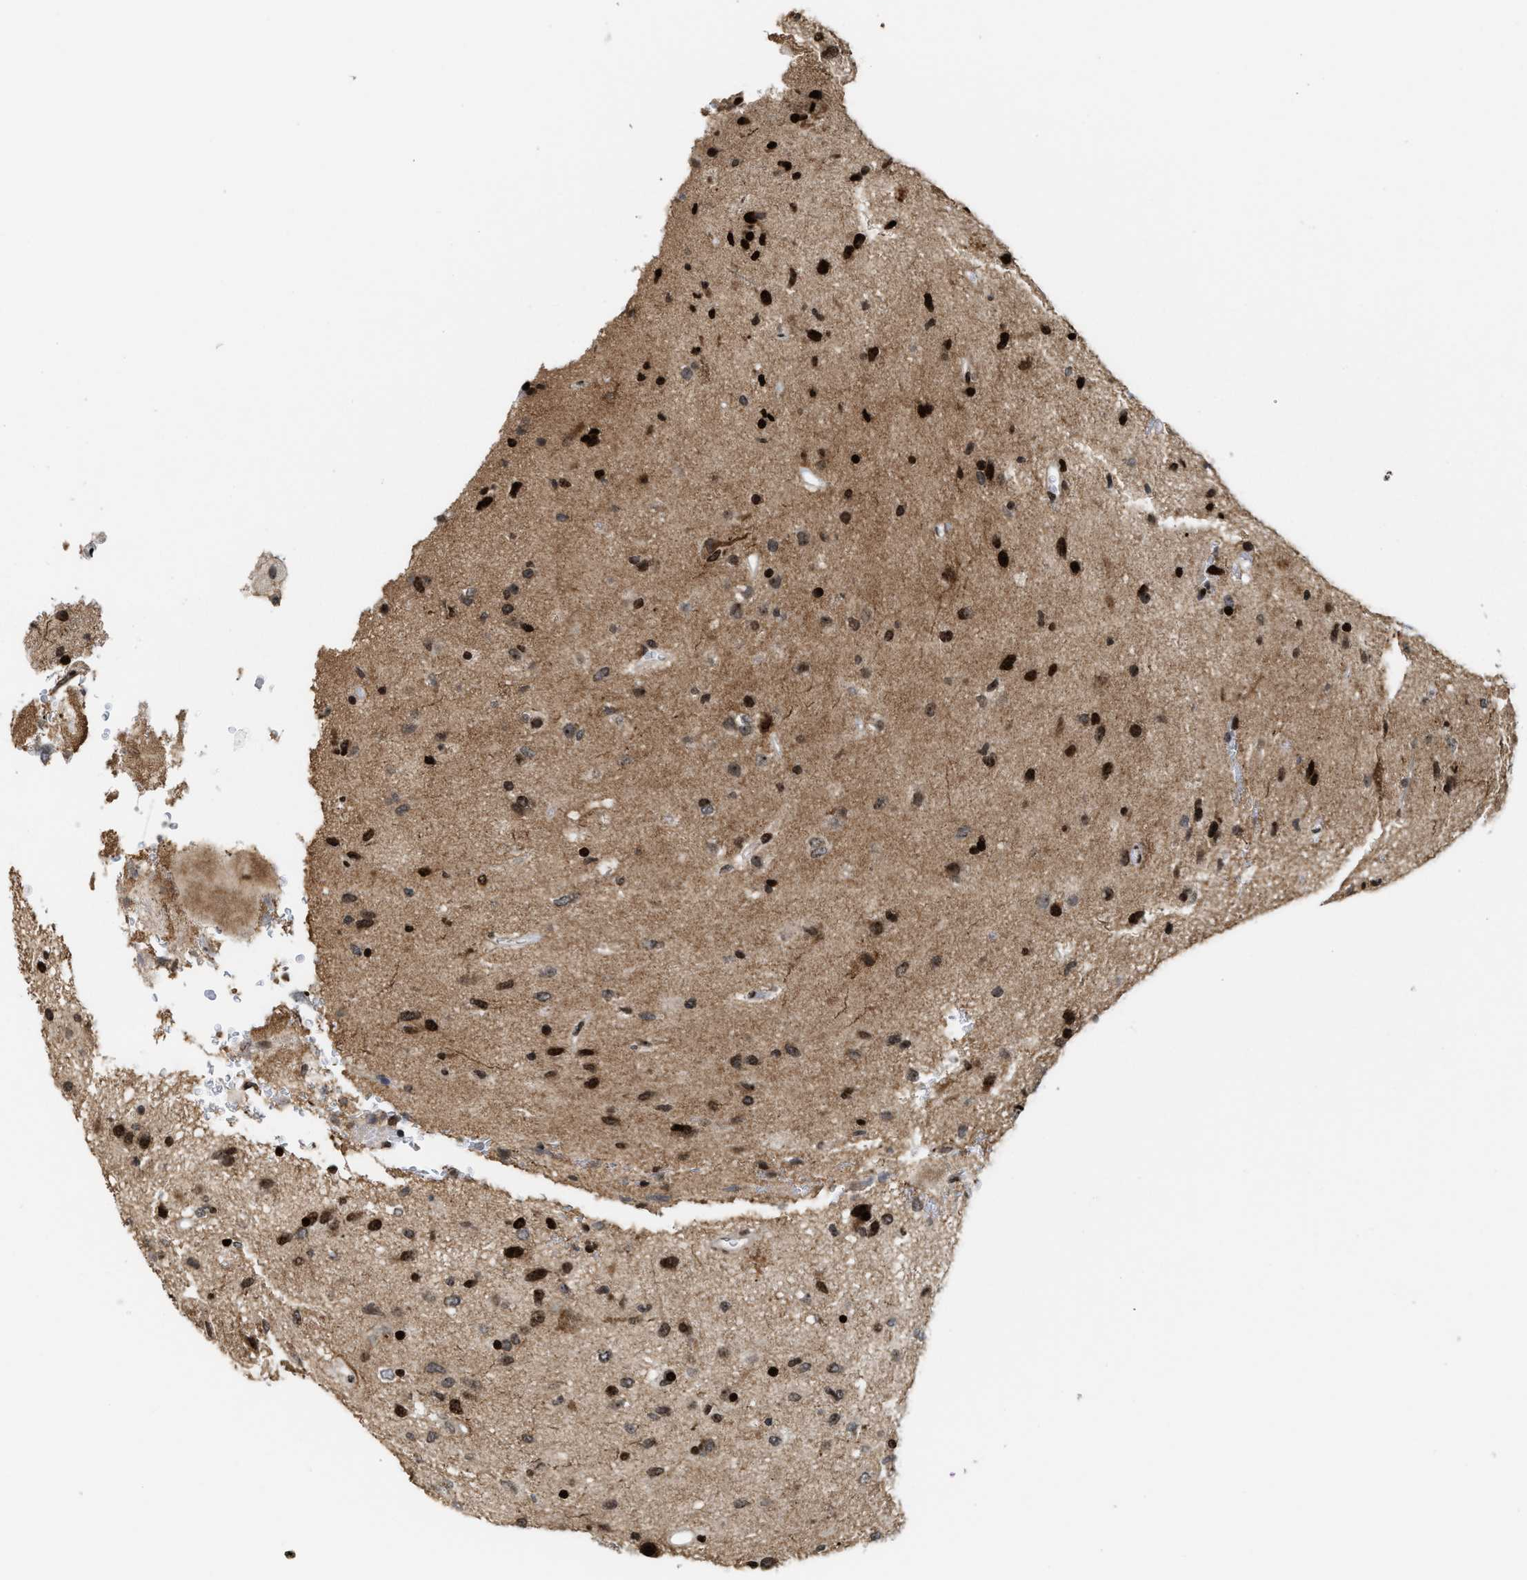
{"staining": {"intensity": "strong", "quantity": ">75%", "location": "nuclear"}, "tissue": "glioma", "cell_type": "Tumor cells", "image_type": "cancer", "snomed": [{"axis": "morphology", "description": "Glioma, malignant, Low grade"}, {"axis": "topography", "description": "Brain"}], "caption": "Human glioma stained with a protein marker reveals strong staining in tumor cells.", "gene": "PDZD2", "patient": {"sex": "male", "age": 77}}